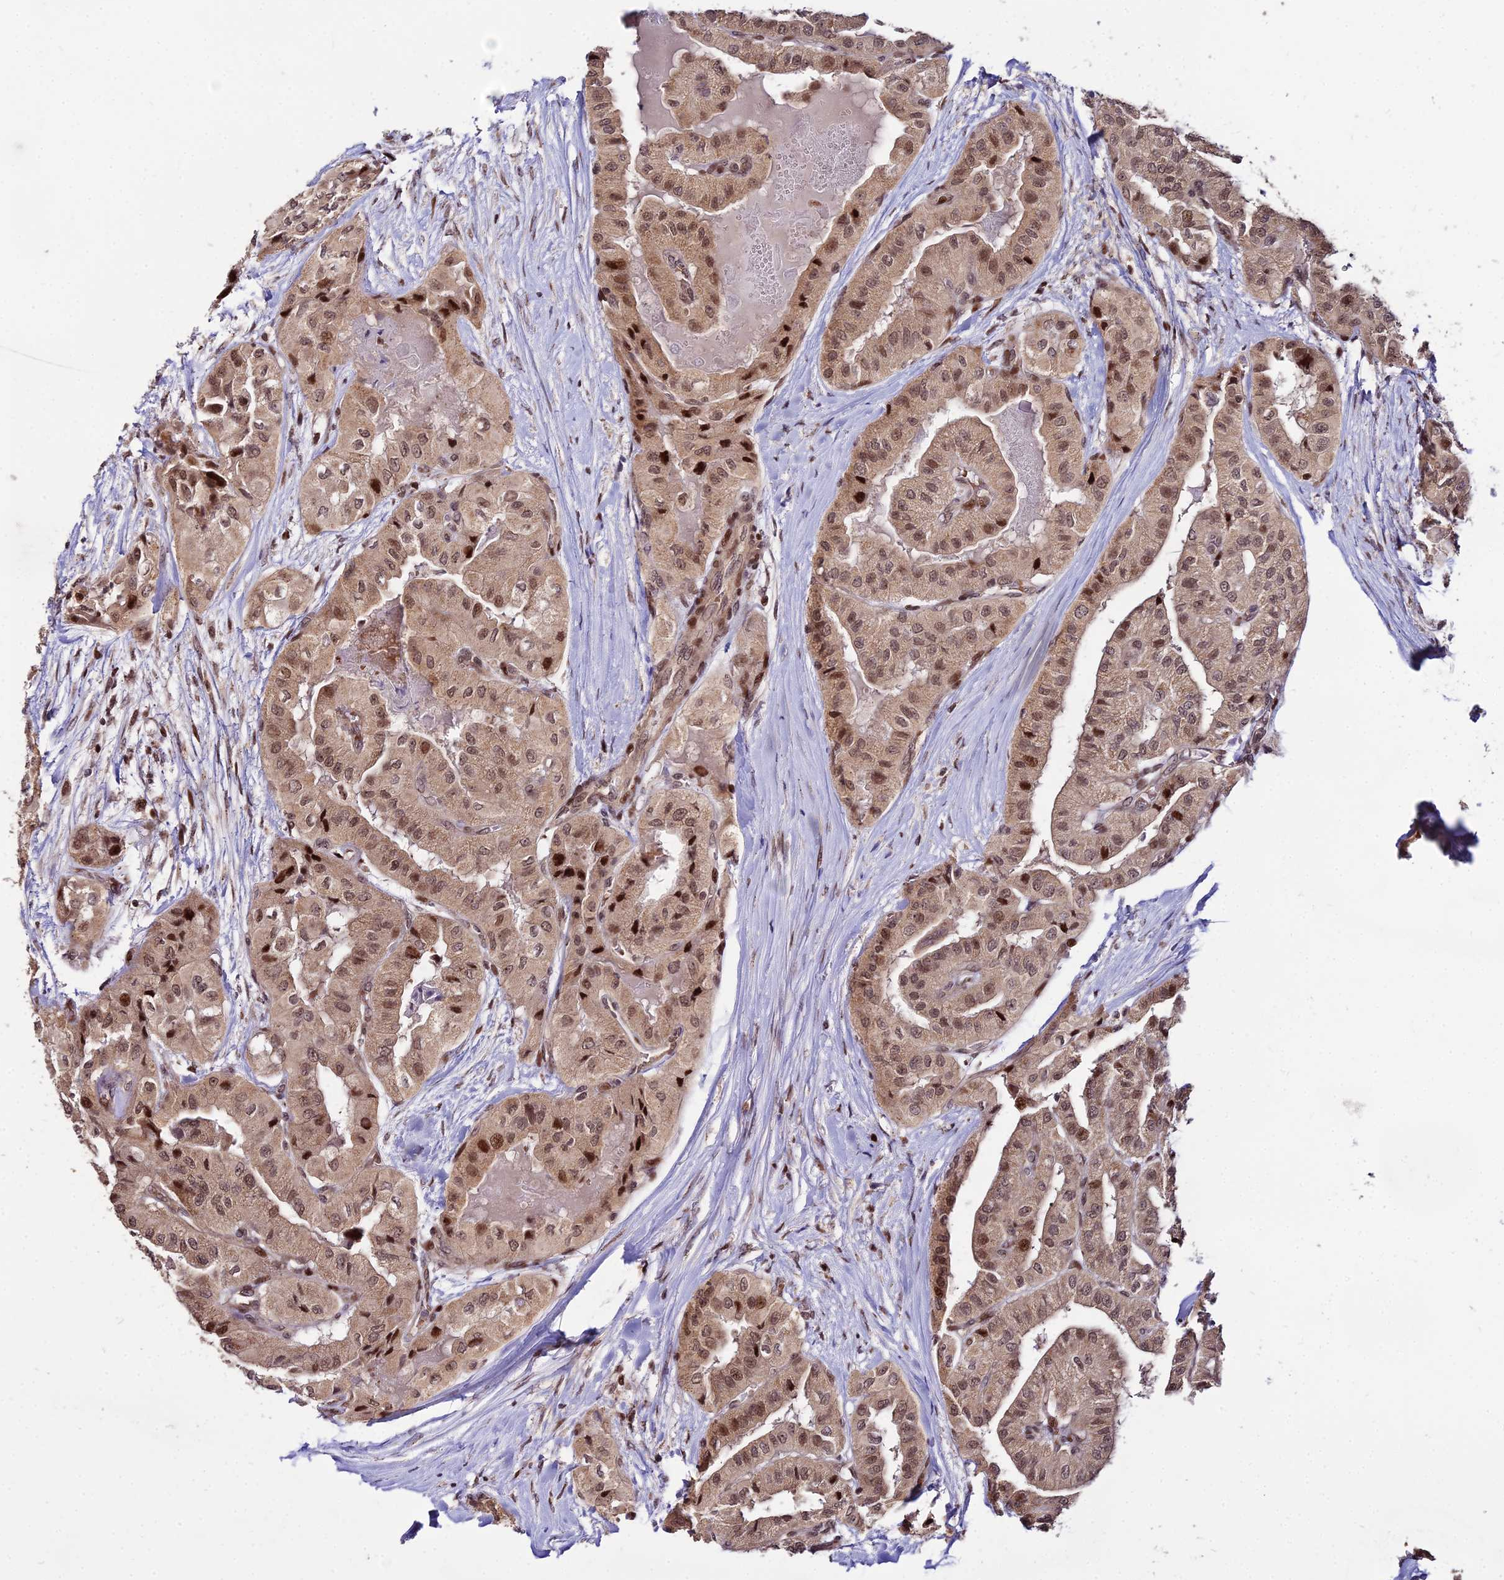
{"staining": {"intensity": "moderate", "quantity": ">75%", "location": "cytoplasmic/membranous,nuclear"}, "tissue": "thyroid cancer", "cell_type": "Tumor cells", "image_type": "cancer", "snomed": [{"axis": "morphology", "description": "Papillary adenocarcinoma, NOS"}, {"axis": "topography", "description": "Thyroid gland"}], "caption": "Immunohistochemistry (DAB (3,3'-diaminobenzidine)) staining of thyroid cancer (papillary adenocarcinoma) exhibits moderate cytoplasmic/membranous and nuclear protein staining in about >75% of tumor cells.", "gene": "CIB3", "patient": {"sex": "female", "age": 59}}